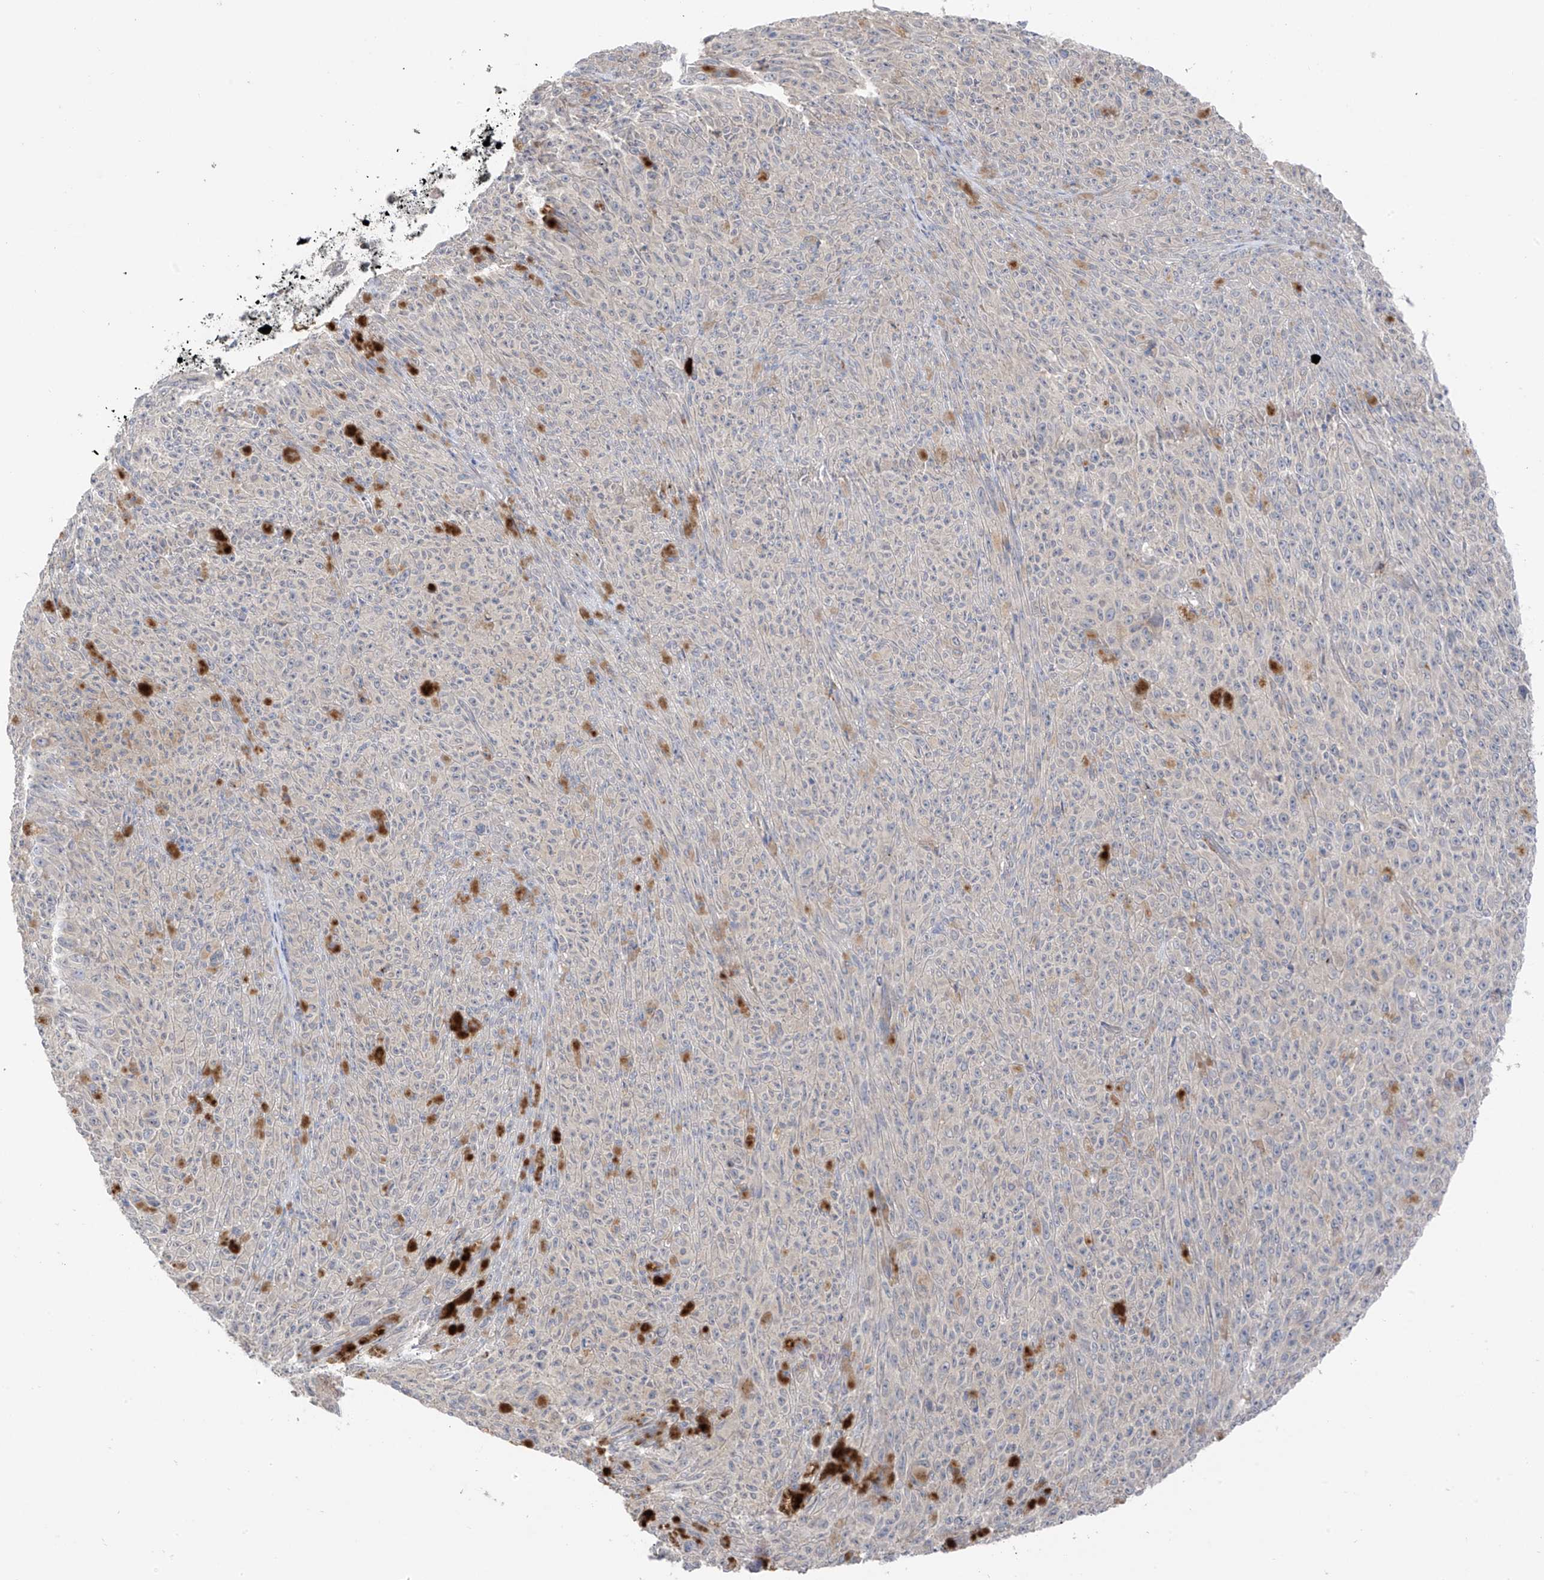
{"staining": {"intensity": "negative", "quantity": "none", "location": "none"}, "tissue": "melanoma", "cell_type": "Tumor cells", "image_type": "cancer", "snomed": [{"axis": "morphology", "description": "Malignant melanoma, NOS"}, {"axis": "topography", "description": "Skin"}], "caption": "Protein analysis of melanoma shows no significant expression in tumor cells.", "gene": "NALCN", "patient": {"sex": "female", "age": 82}}